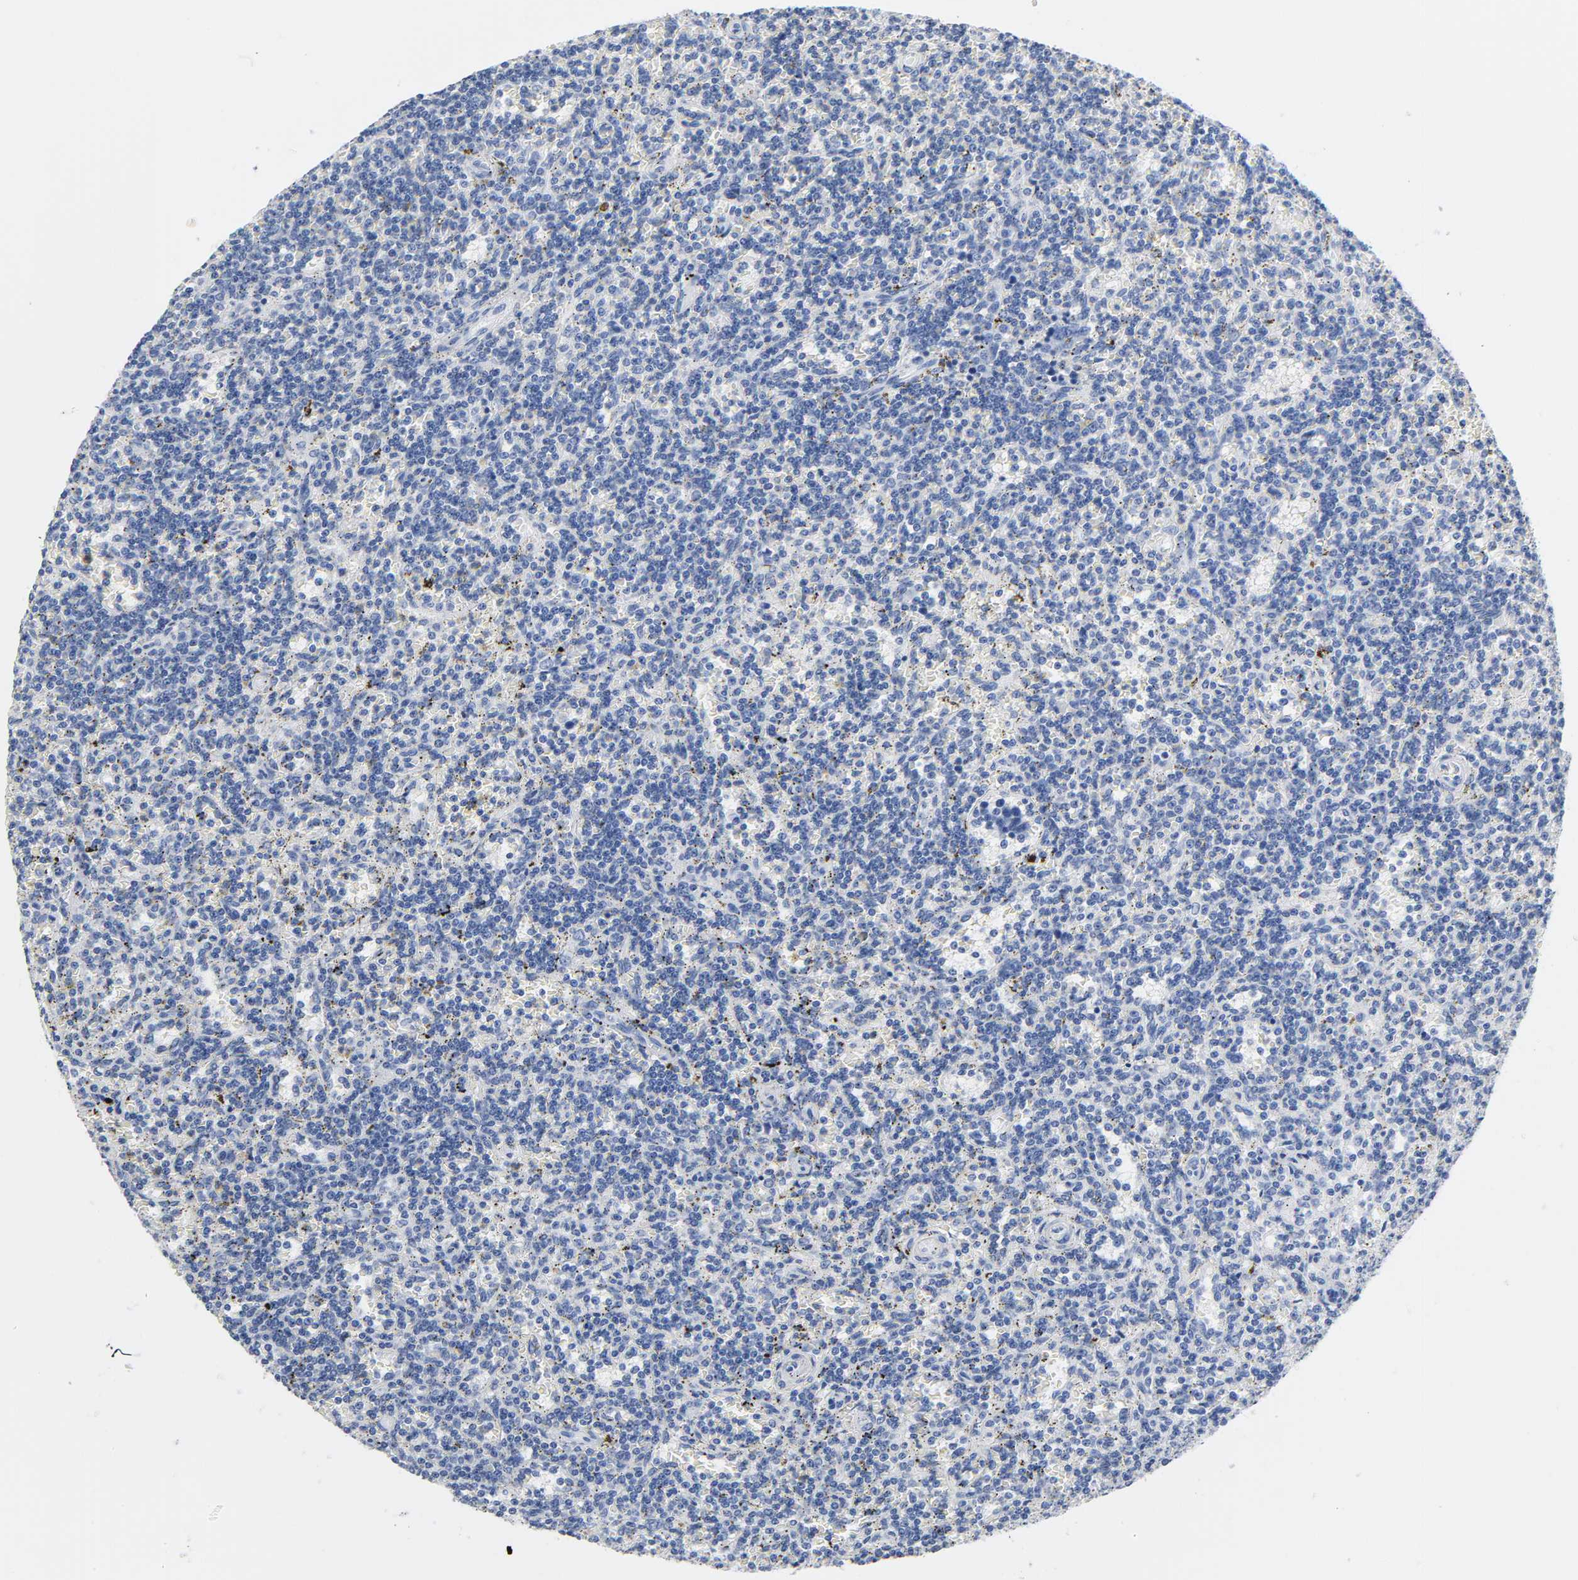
{"staining": {"intensity": "negative", "quantity": "none", "location": "none"}, "tissue": "lymphoma", "cell_type": "Tumor cells", "image_type": "cancer", "snomed": [{"axis": "morphology", "description": "Malignant lymphoma, non-Hodgkin's type, Low grade"}, {"axis": "topography", "description": "Spleen"}], "caption": "An immunohistochemistry (IHC) image of malignant lymphoma, non-Hodgkin's type (low-grade) is shown. There is no staining in tumor cells of malignant lymphoma, non-Hodgkin's type (low-grade). Nuclei are stained in blue.", "gene": "ACP3", "patient": {"sex": "male", "age": 73}}